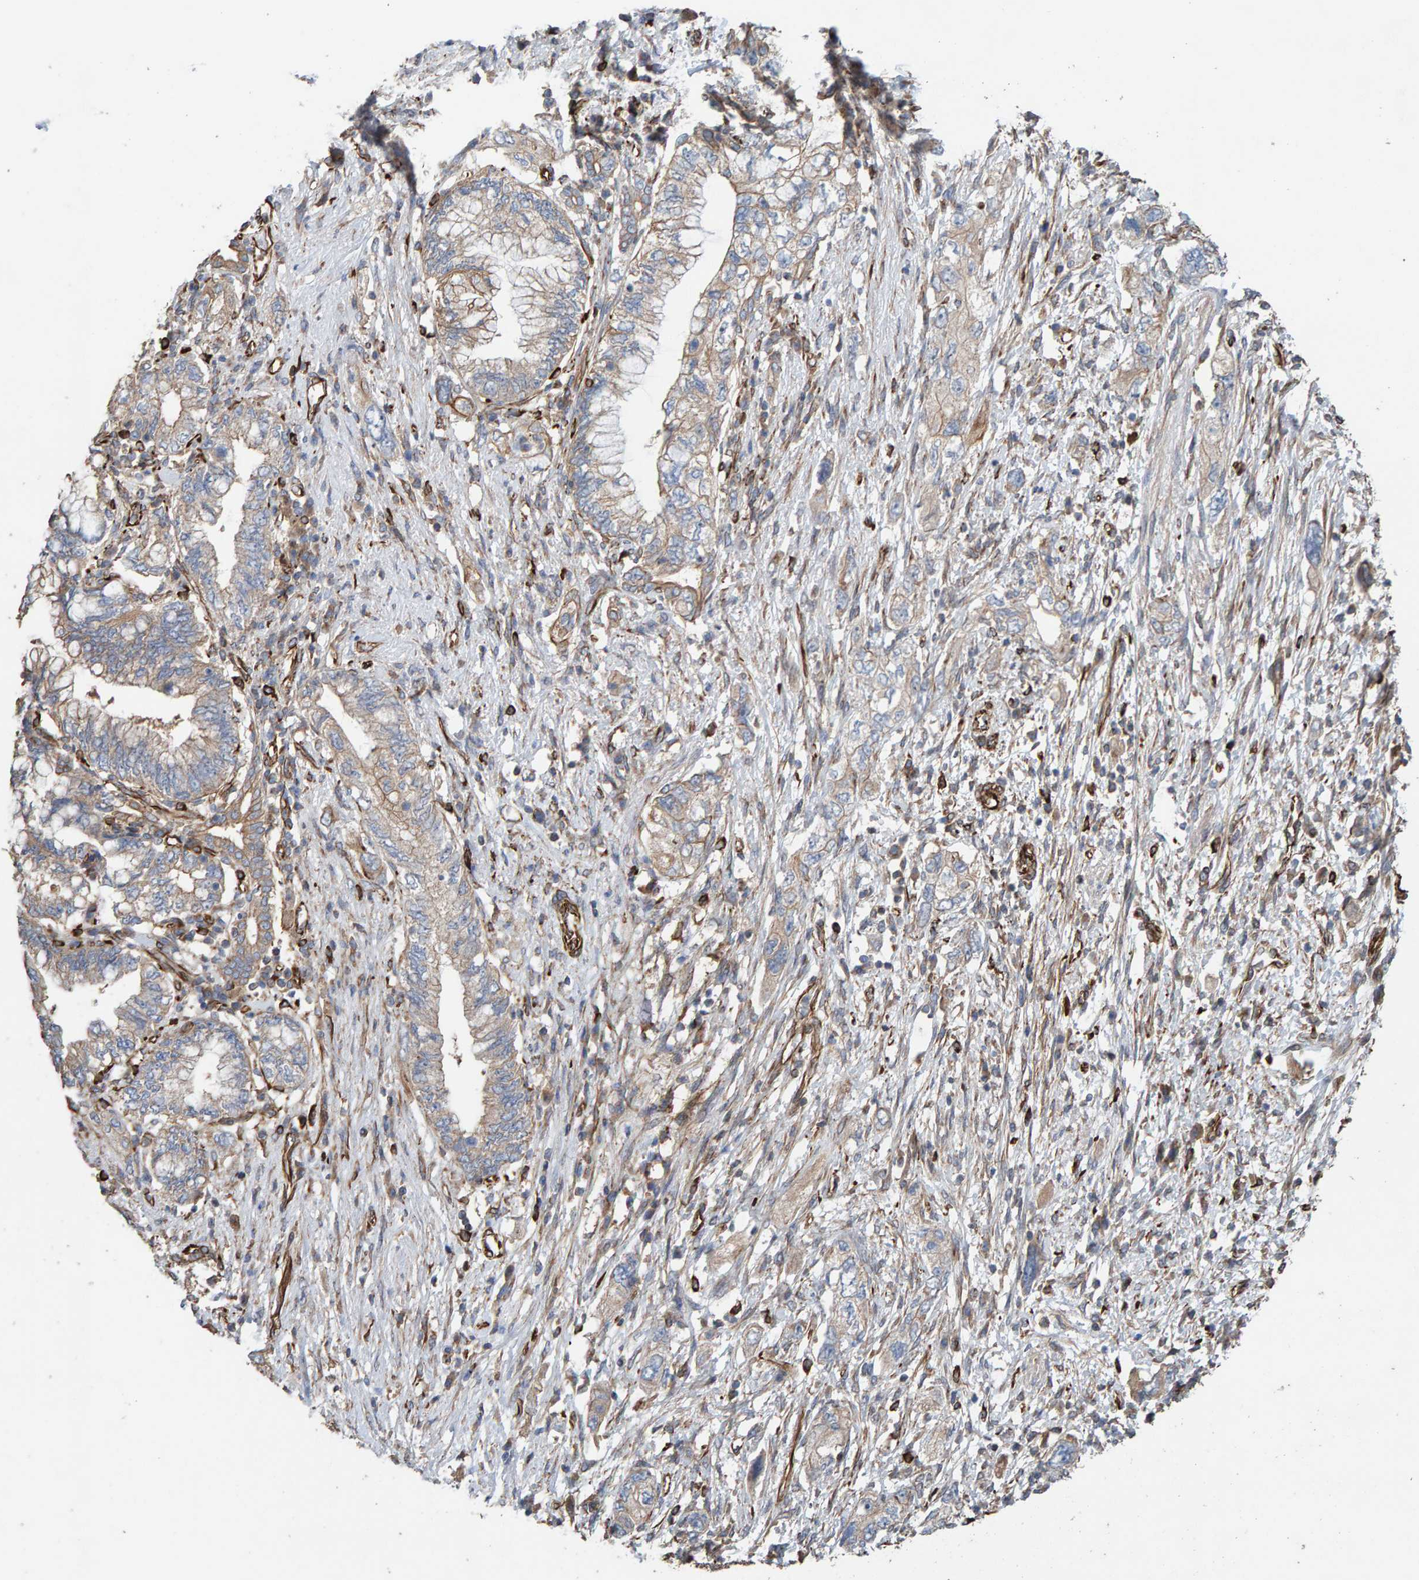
{"staining": {"intensity": "weak", "quantity": "<25%", "location": "cytoplasmic/membranous"}, "tissue": "pancreatic cancer", "cell_type": "Tumor cells", "image_type": "cancer", "snomed": [{"axis": "morphology", "description": "Adenocarcinoma, NOS"}, {"axis": "topography", "description": "Pancreas"}], "caption": "High magnification brightfield microscopy of adenocarcinoma (pancreatic) stained with DAB (3,3'-diaminobenzidine) (brown) and counterstained with hematoxylin (blue): tumor cells show no significant positivity.", "gene": "ZNF347", "patient": {"sex": "female", "age": 73}}